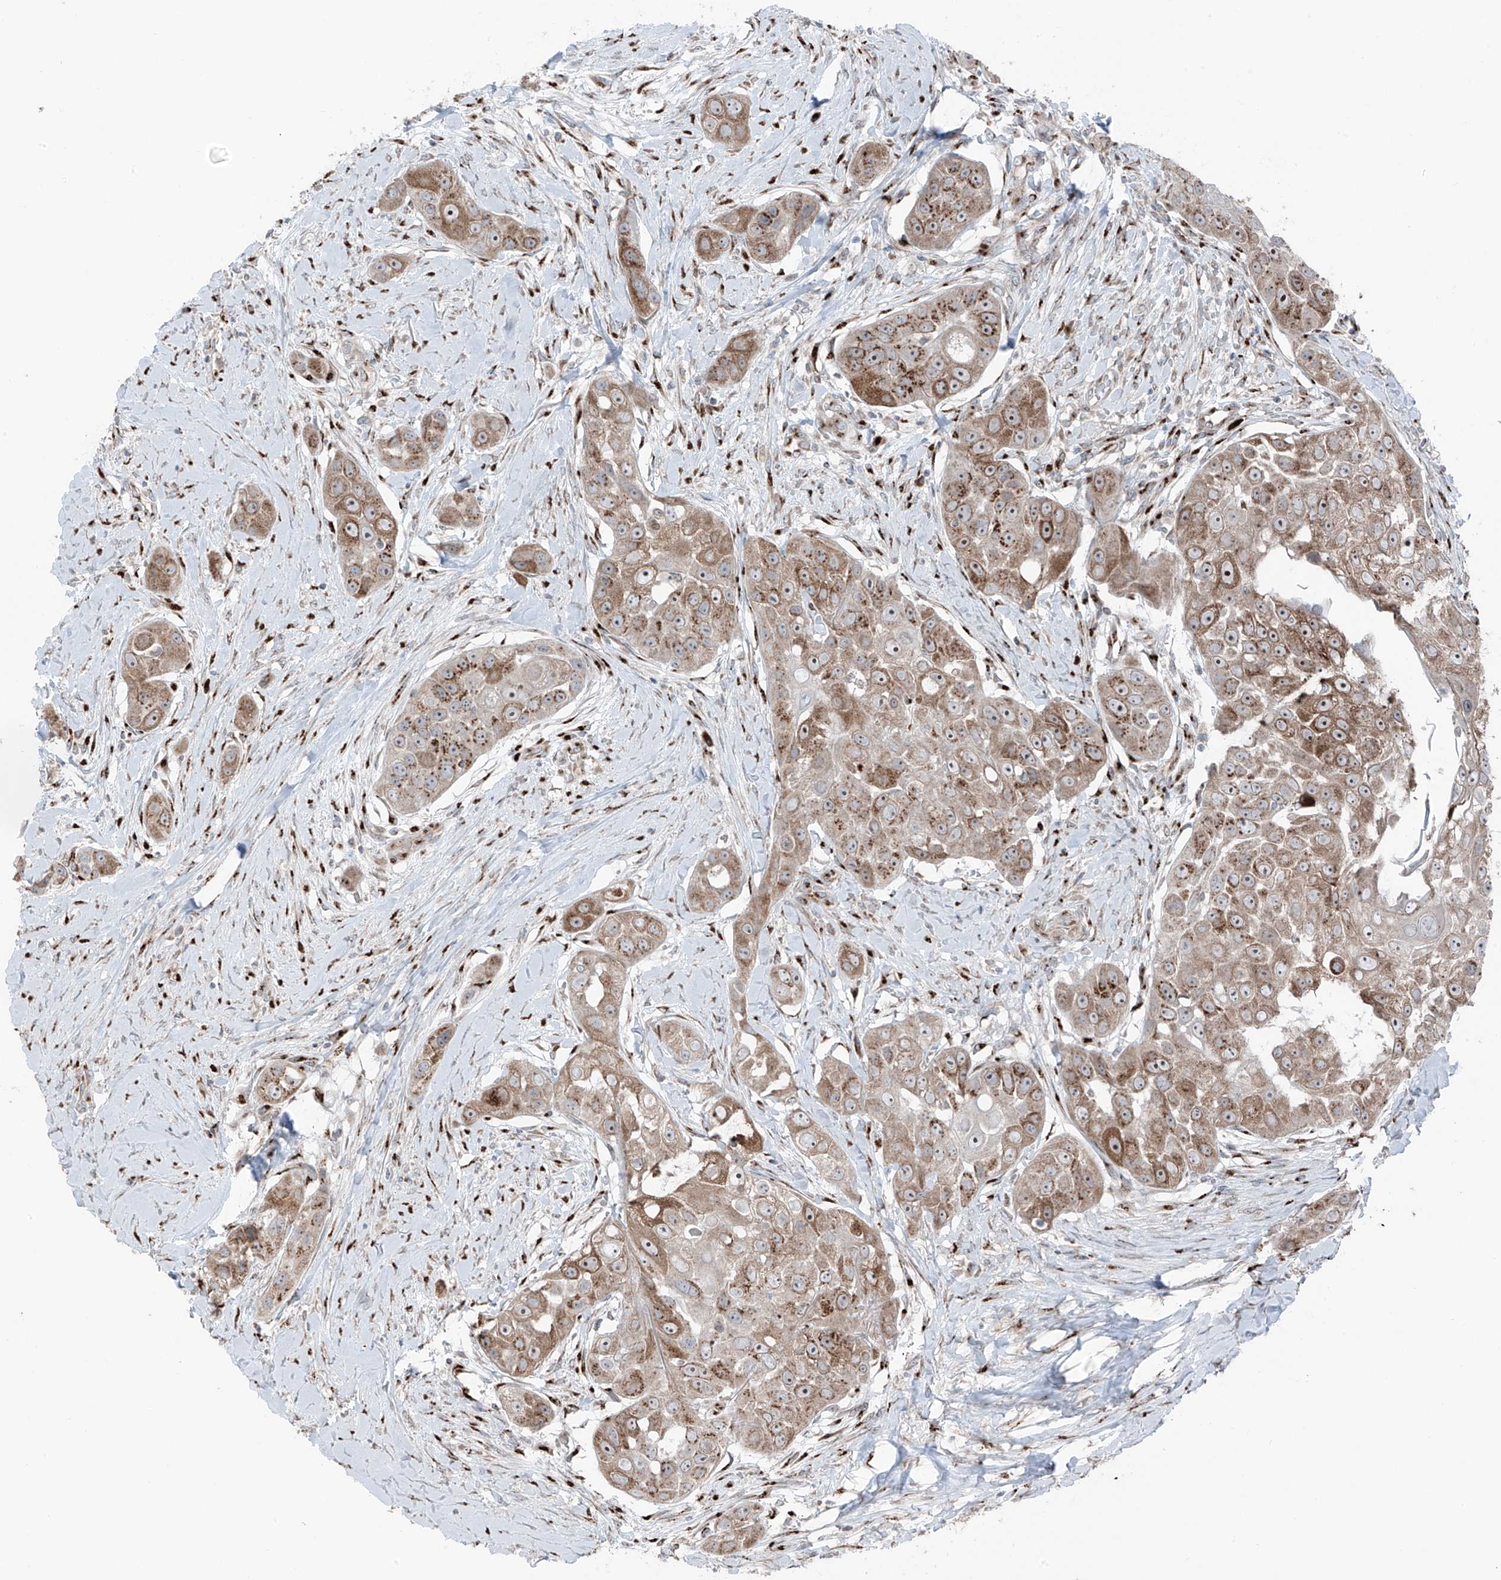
{"staining": {"intensity": "moderate", "quantity": ">75%", "location": "cytoplasmic/membranous"}, "tissue": "head and neck cancer", "cell_type": "Tumor cells", "image_type": "cancer", "snomed": [{"axis": "morphology", "description": "Normal tissue, NOS"}, {"axis": "morphology", "description": "Squamous cell carcinoma, NOS"}, {"axis": "topography", "description": "Skeletal muscle"}, {"axis": "topography", "description": "Head-Neck"}], "caption": "The histopathology image demonstrates staining of head and neck cancer (squamous cell carcinoma), revealing moderate cytoplasmic/membranous protein expression (brown color) within tumor cells.", "gene": "ERLEC1", "patient": {"sex": "male", "age": 51}}